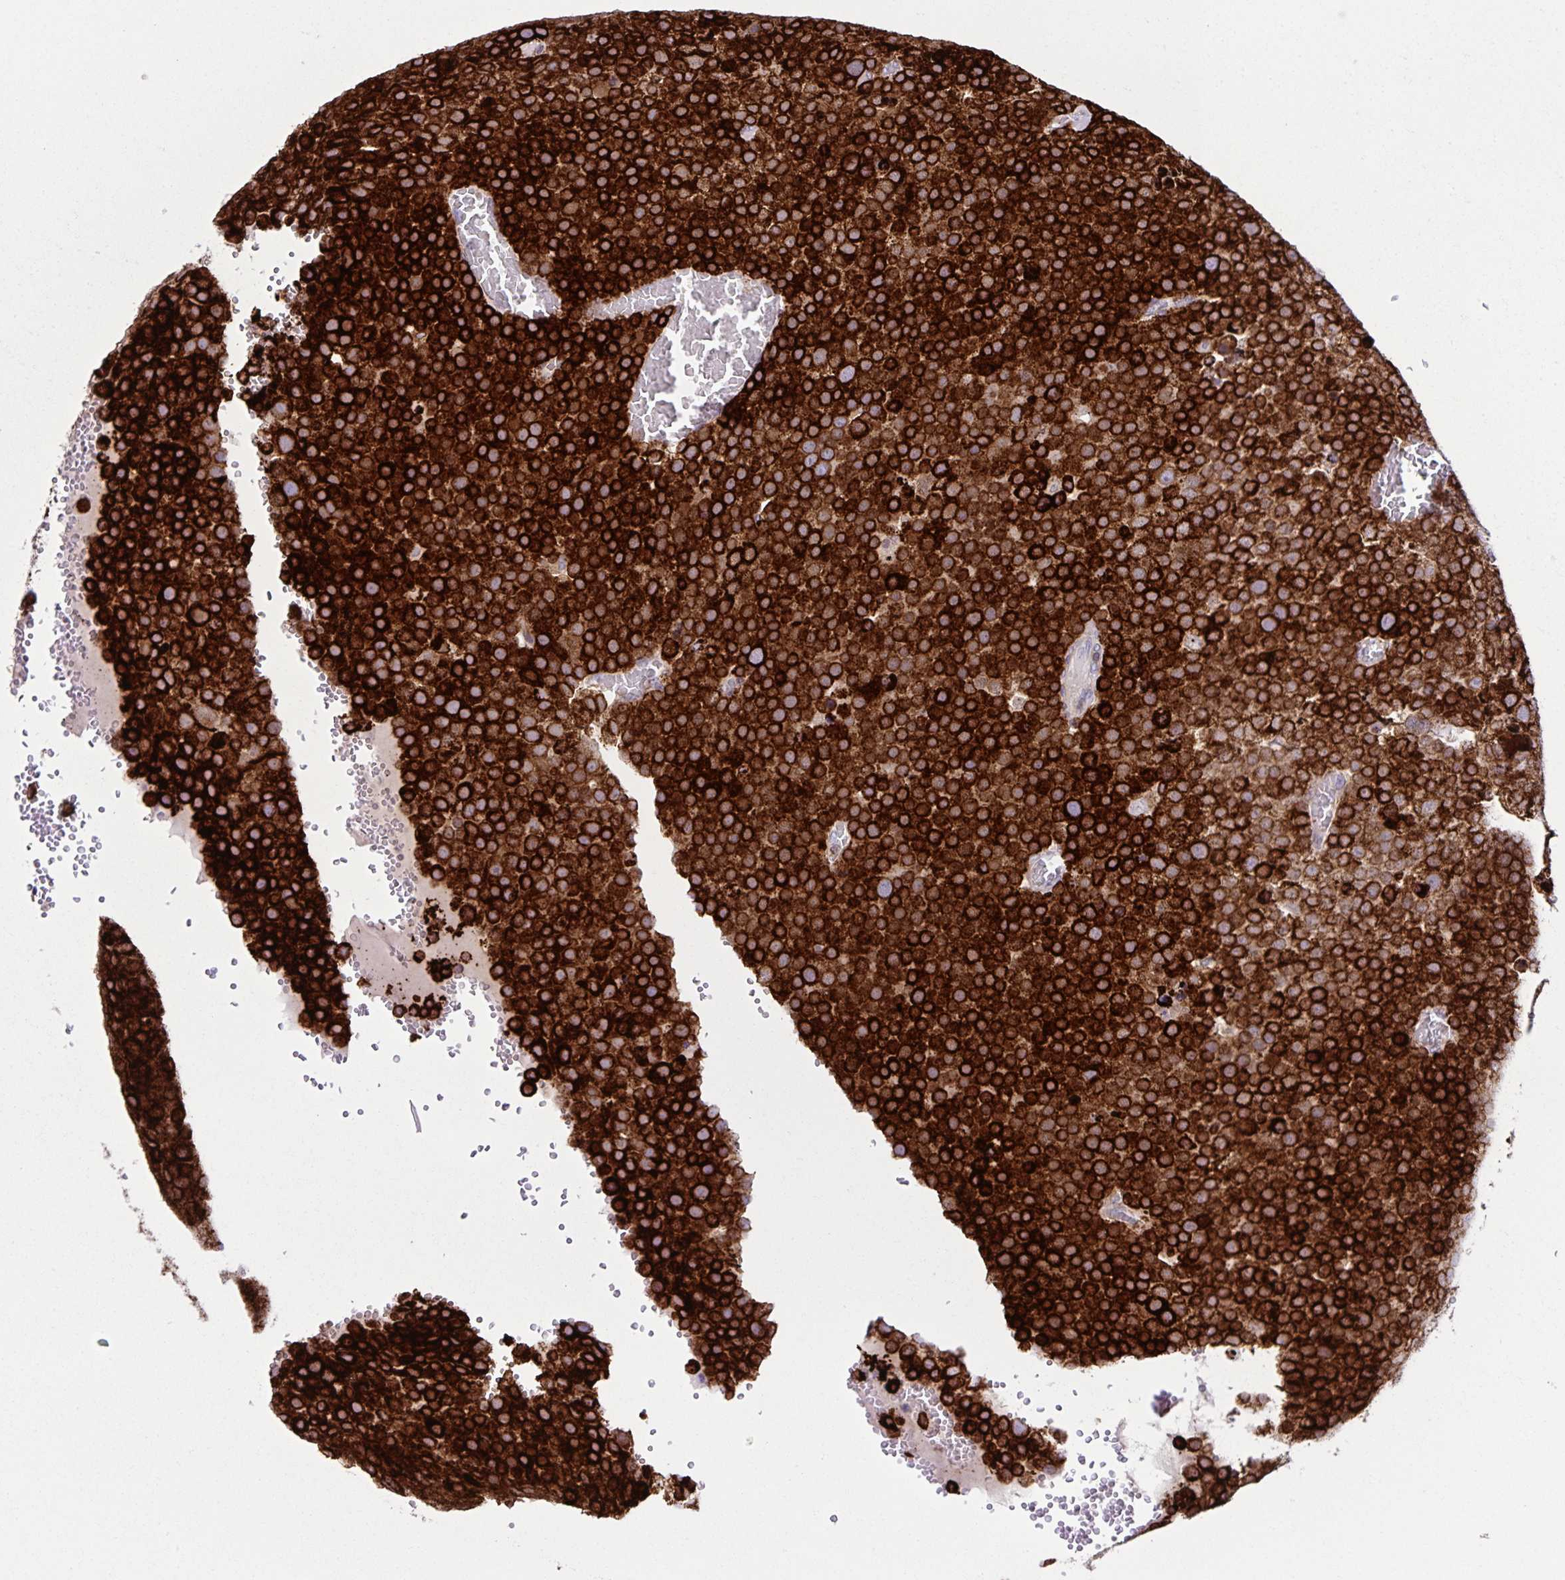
{"staining": {"intensity": "strong", "quantity": ">75%", "location": "cytoplasmic/membranous"}, "tissue": "testis cancer", "cell_type": "Tumor cells", "image_type": "cancer", "snomed": [{"axis": "morphology", "description": "Seminoma, NOS"}, {"axis": "topography", "description": "Testis"}], "caption": "Seminoma (testis) stained with immunohistochemistry shows strong cytoplasmic/membranous expression in about >75% of tumor cells.", "gene": "OSBPL5", "patient": {"sex": "male", "age": 71}}